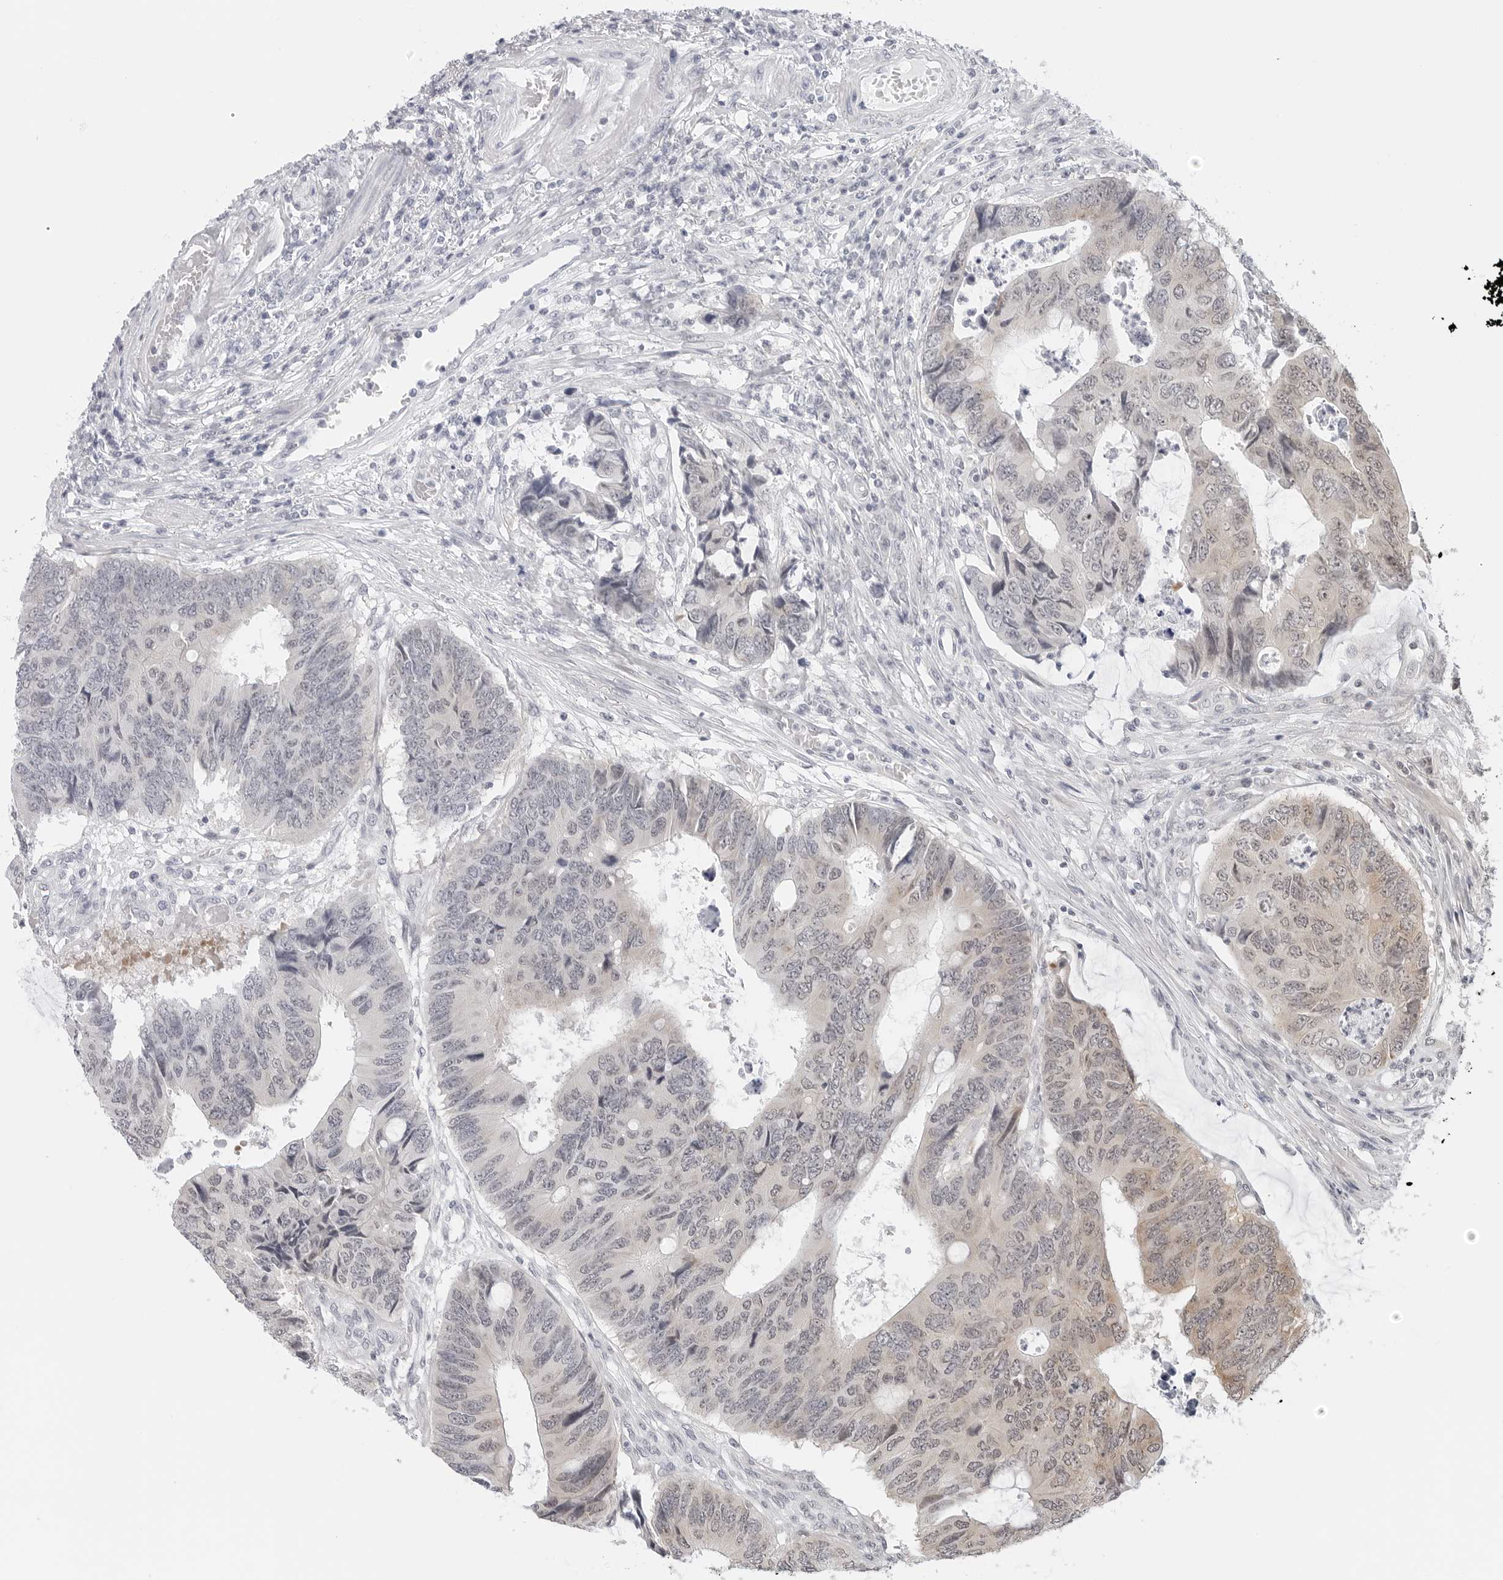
{"staining": {"intensity": "moderate", "quantity": "25%-75%", "location": "cytoplasmic/membranous,nuclear"}, "tissue": "colorectal cancer", "cell_type": "Tumor cells", "image_type": "cancer", "snomed": [{"axis": "morphology", "description": "Adenocarcinoma, NOS"}, {"axis": "topography", "description": "Rectum"}], "caption": "Colorectal cancer stained with a brown dye shows moderate cytoplasmic/membranous and nuclear positive staining in about 25%-75% of tumor cells.", "gene": "METAP1", "patient": {"sex": "male", "age": 84}}